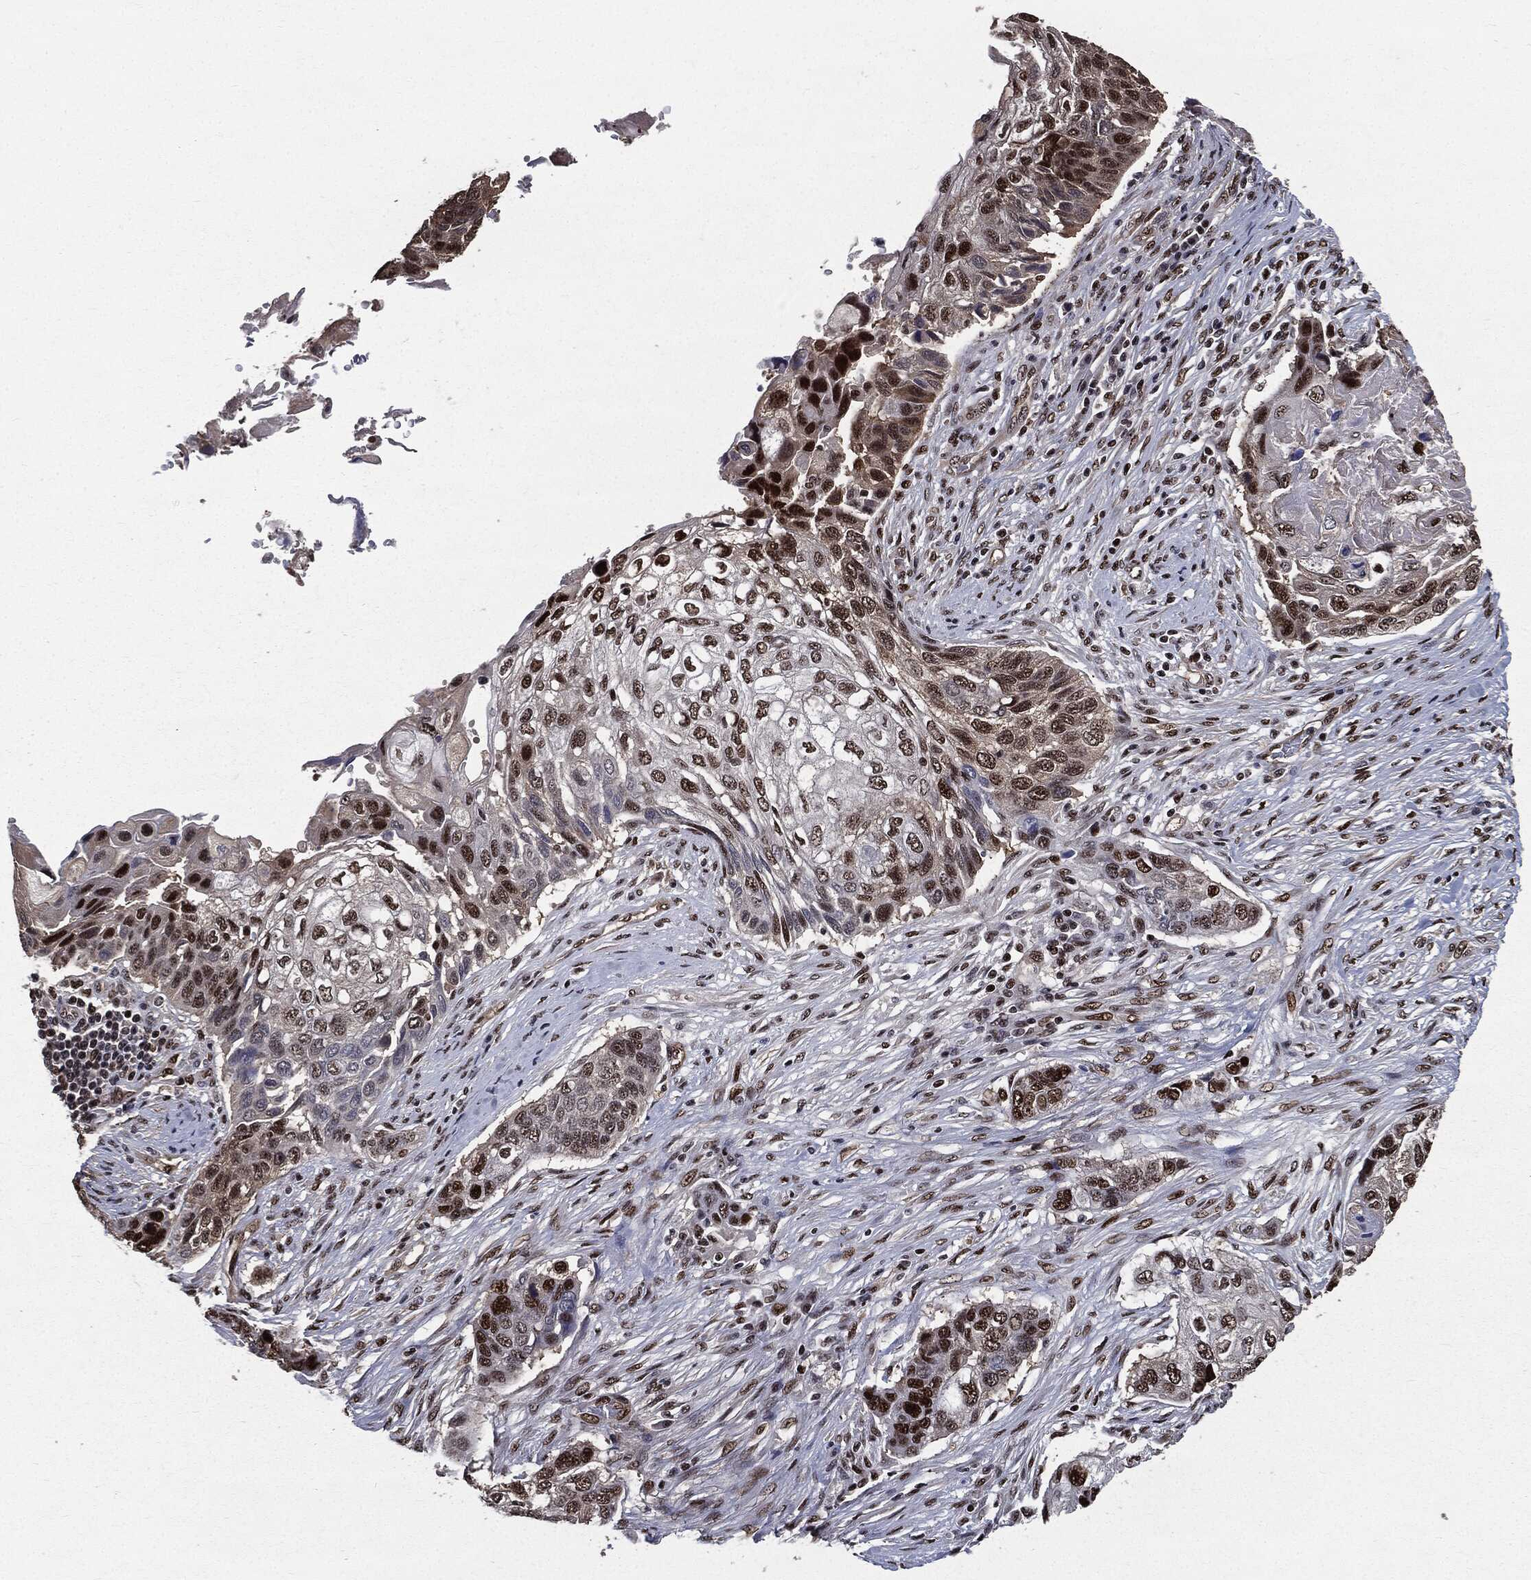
{"staining": {"intensity": "strong", "quantity": "<25%", "location": "nuclear"}, "tissue": "lung cancer", "cell_type": "Tumor cells", "image_type": "cancer", "snomed": [{"axis": "morphology", "description": "Normal tissue, NOS"}, {"axis": "morphology", "description": "Squamous cell carcinoma, NOS"}, {"axis": "topography", "description": "Bronchus"}, {"axis": "topography", "description": "Lung"}], "caption": "The image displays staining of lung cancer, revealing strong nuclear protein positivity (brown color) within tumor cells. Using DAB (3,3'-diaminobenzidine) (brown) and hematoxylin (blue) stains, captured at high magnification using brightfield microscopy.", "gene": "JUN", "patient": {"sex": "male", "age": 69}}